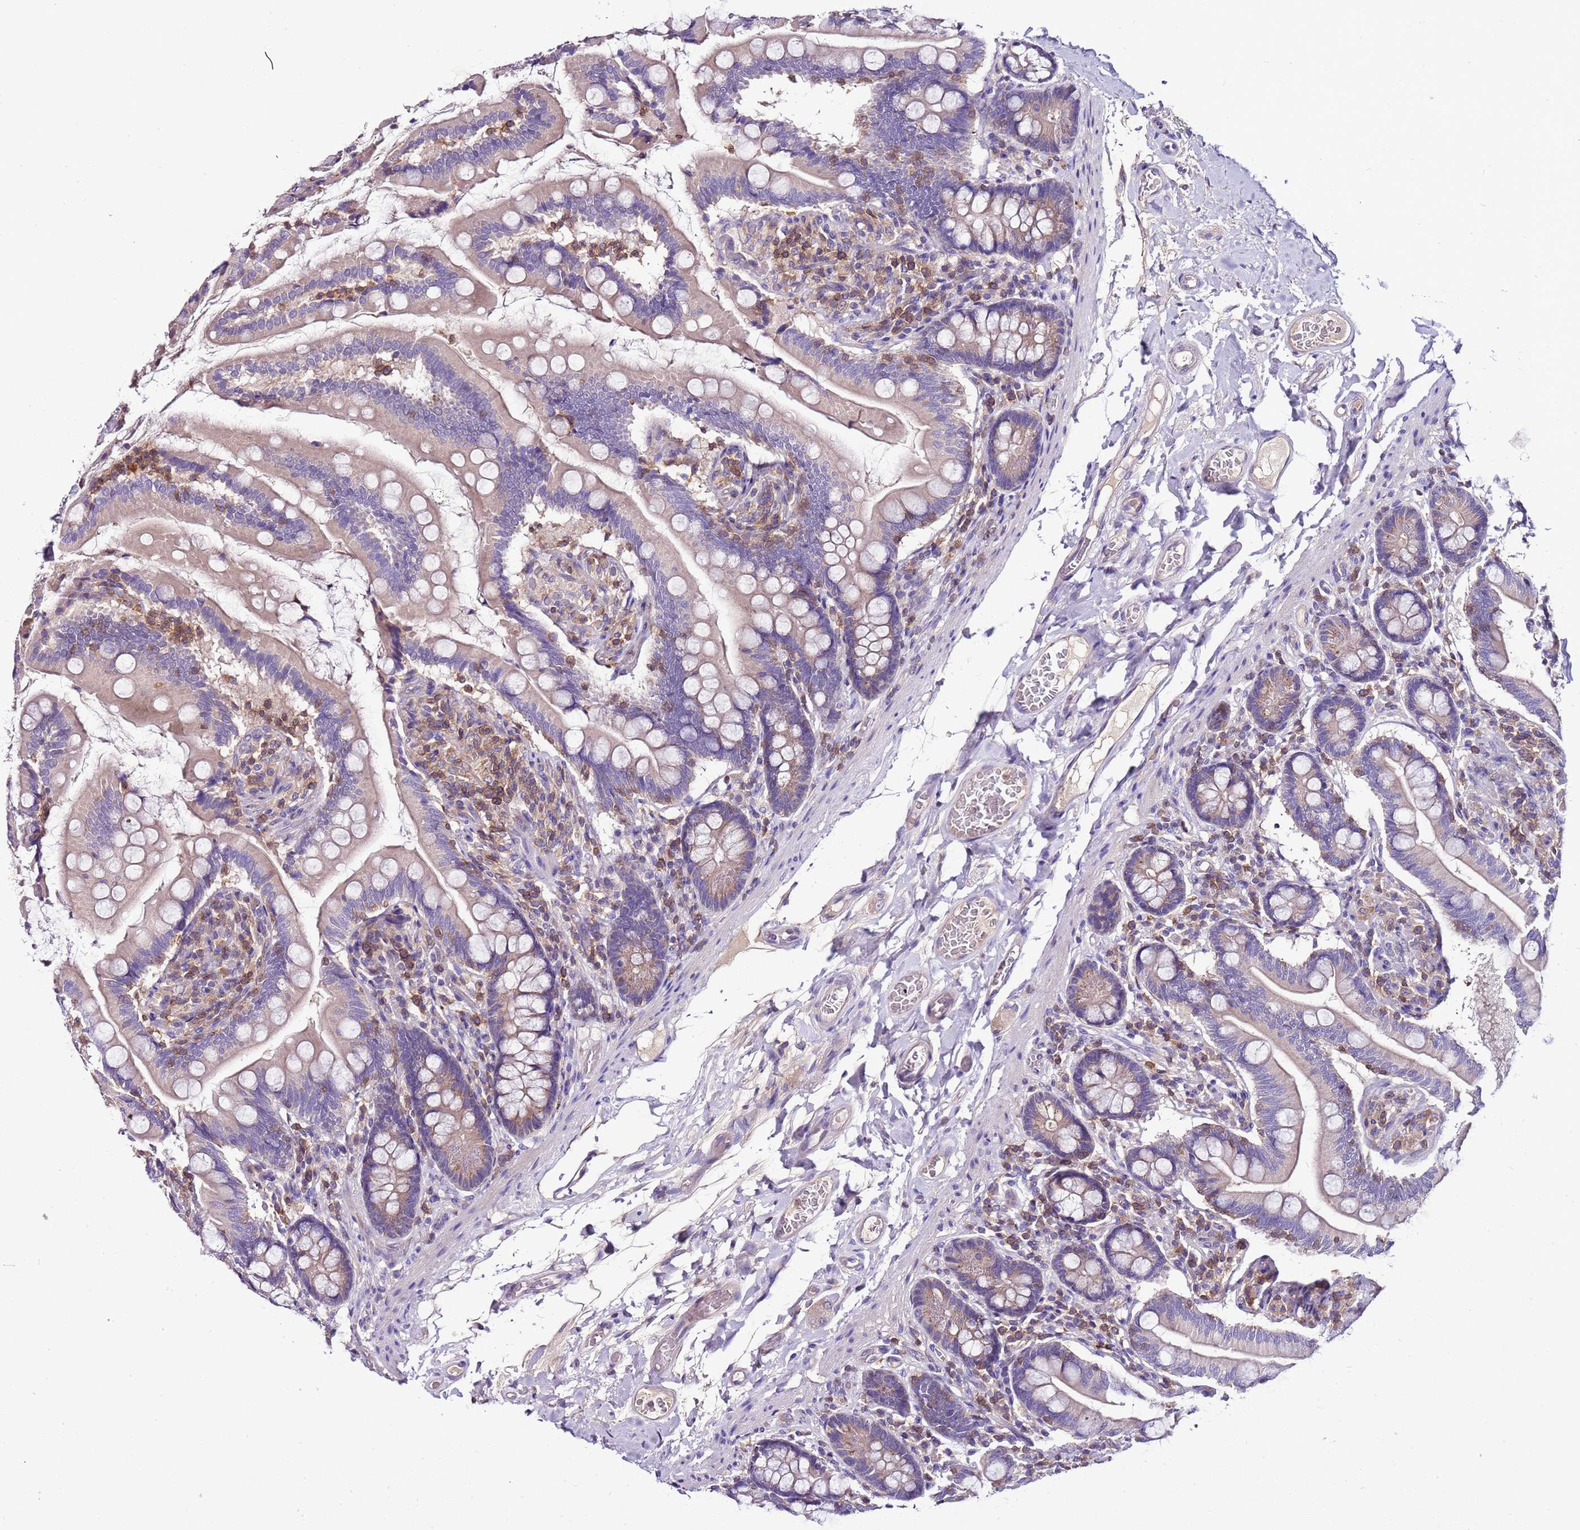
{"staining": {"intensity": "negative", "quantity": "none", "location": "none"}, "tissue": "small intestine", "cell_type": "Glandular cells", "image_type": "normal", "snomed": [{"axis": "morphology", "description": "Normal tissue, NOS"}, {"axis": "topography", "description": "Small intestine"}], "caption": "This is an IHC photomicrograph of normal human small intestine. There is no positivity in glandular cells.", "gene": "IGIP", "patient": {"sex": "female", "age": 64}}